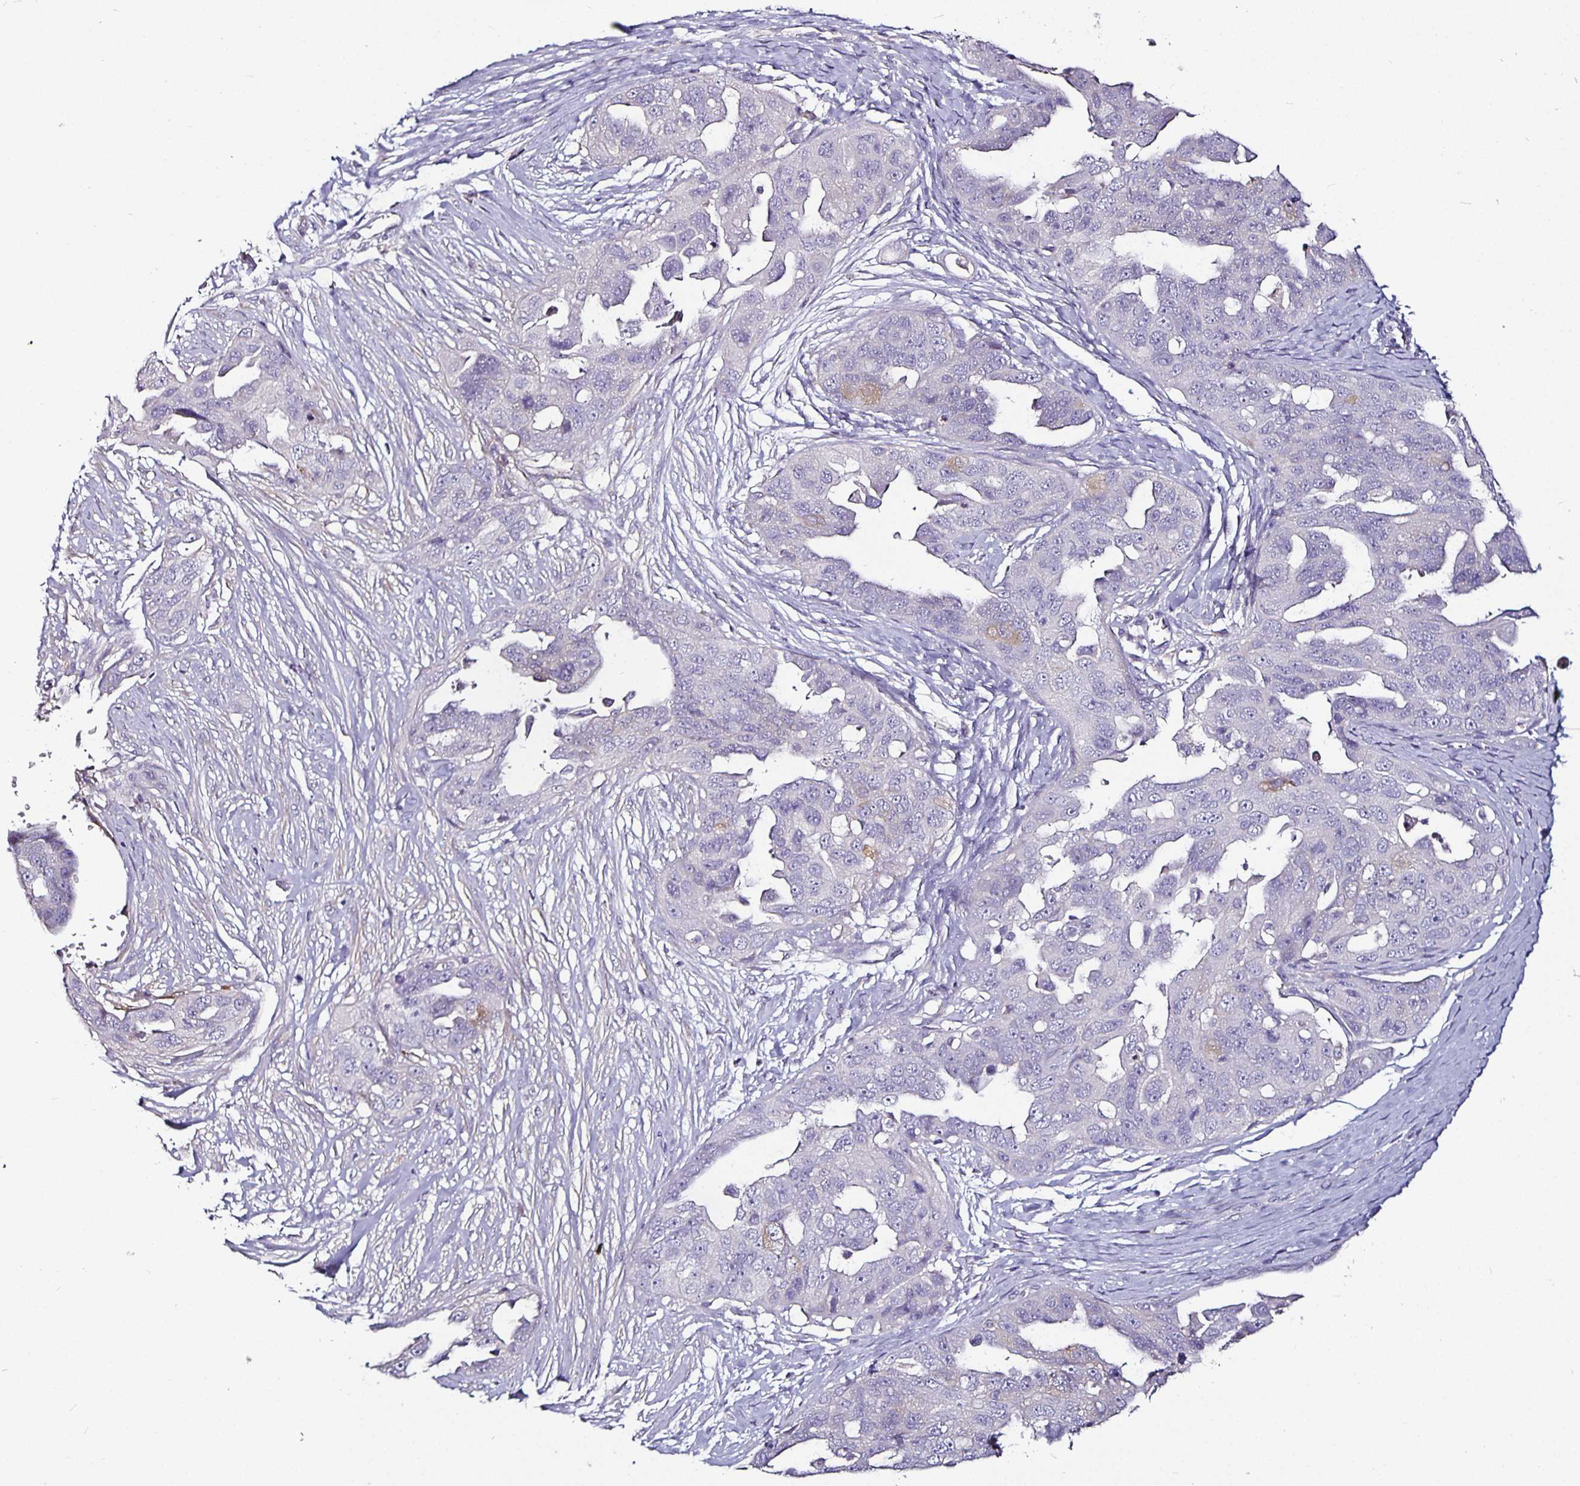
{"staining": {"intensity": "negative", "quantity": "none", "location": "none"}, "tissue": "ovarian cancer", "cell_type": "Tumor cells", "image_type": "cancer", "snomed": [{"axis": "morphology", "description": "Carcinoma, endometroid"}, {"axis": "topography", "description": "Ovary"}], "caption": "This histopathology image is of ovarian cancer (endometroid carcinoma) stained with IHC to label a protein in brown with the nuclei are counter-stained blue. There is no expression in tumor cells.", "gene": "CA12", "patient": {"sex": "female", "age": 70}}